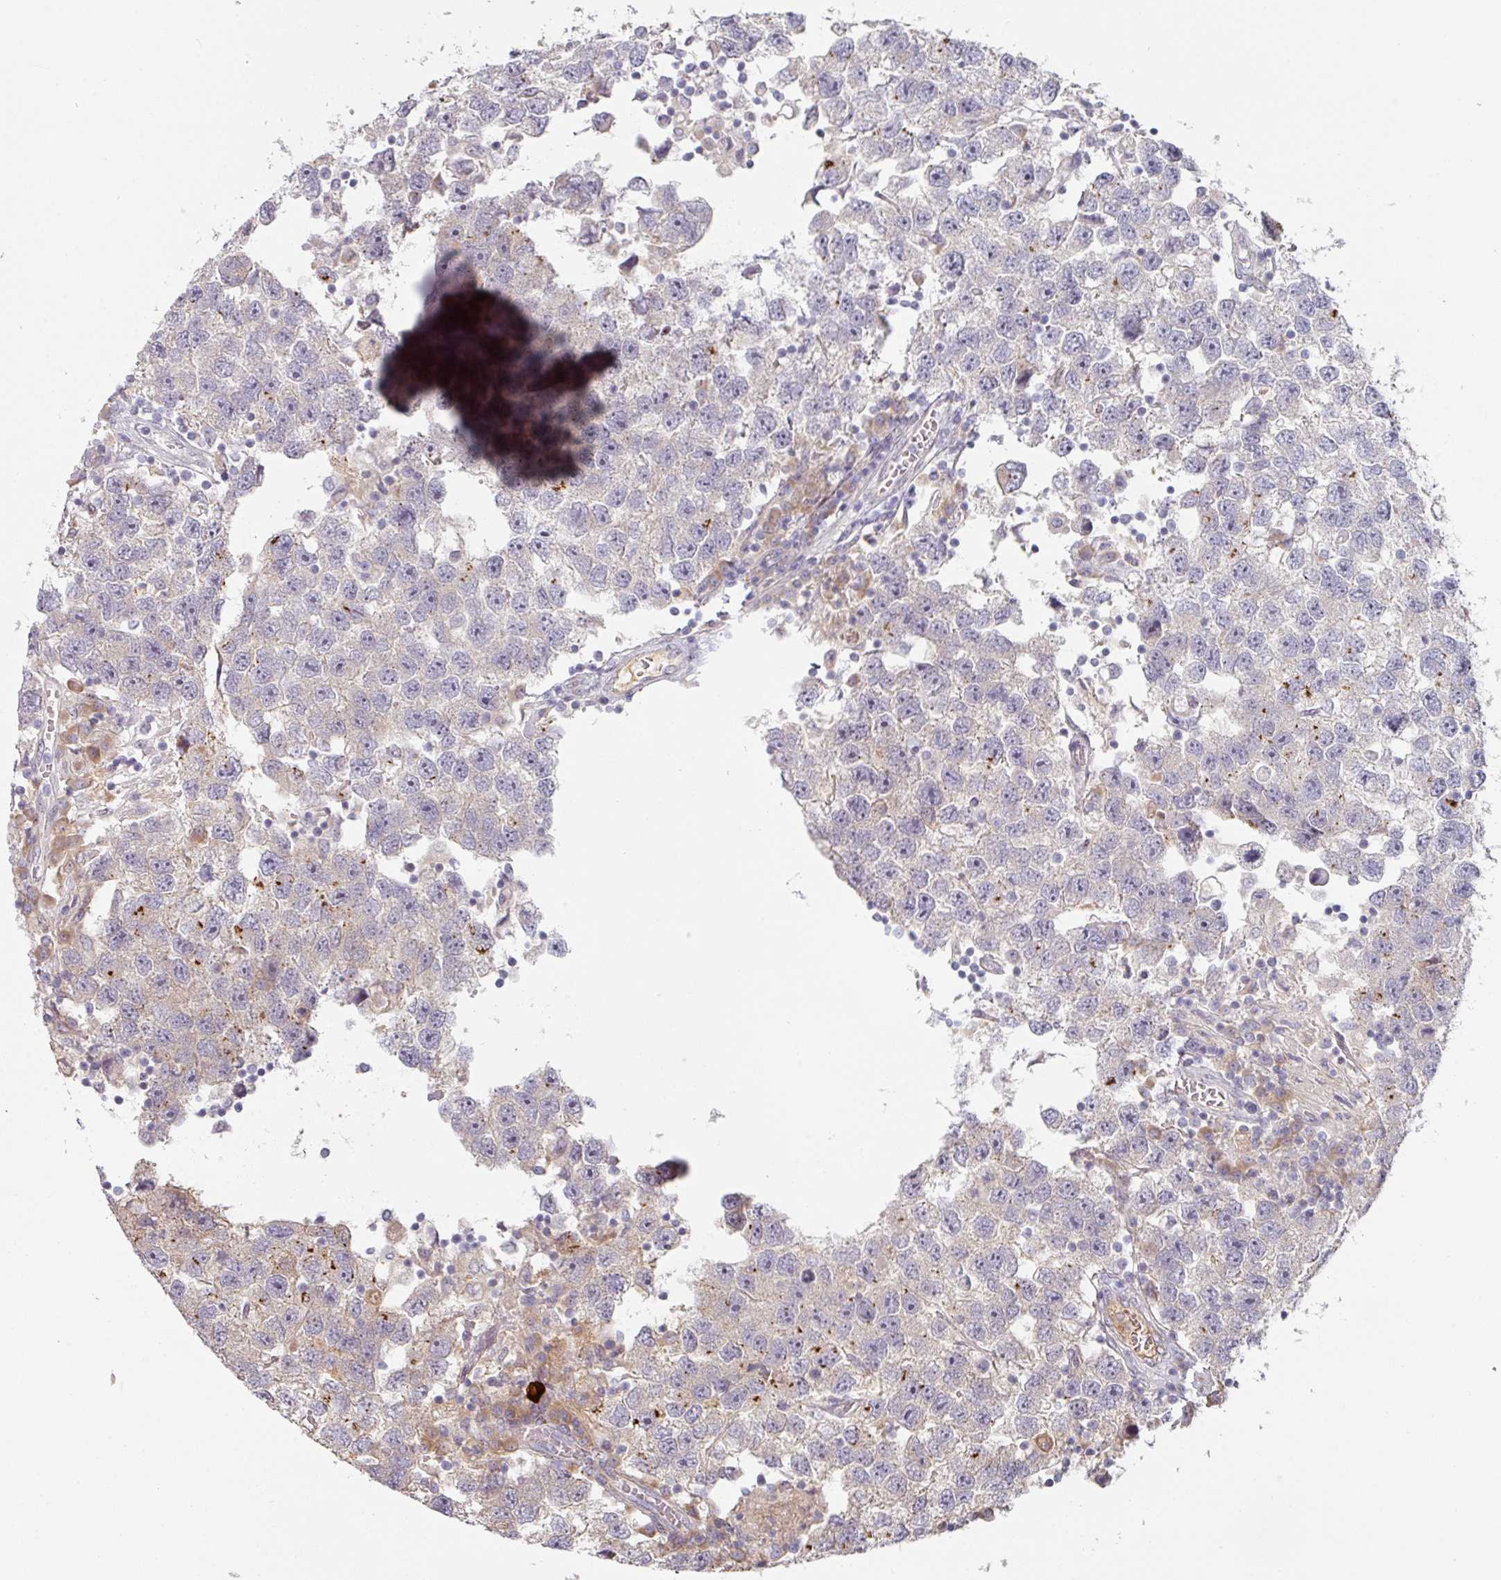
{"staining": {"intensity": "moderate", "quantity": "<25%", "location": "cytoplasmic/membranous"}, "tissue": "testis cancer", "cell_type": "Tumor cells", "image_type": "cancer", "snomed": [{"axis": "morphology", "description": "Seminoma, NOS"}, {"axis": "topography", "description": "Testis"}], "caption": "A photomicrograph of seminoma (testis) stained for a protein reveals moderate cytoplasmic/membranous brown staining in tumor cells. (DAB (3,3'-diaminobenzidine) = brown stain, brightfield microscopy at high magnification).", "gene": "CEP78", "patient": {"sex": "male", "age": 26}}